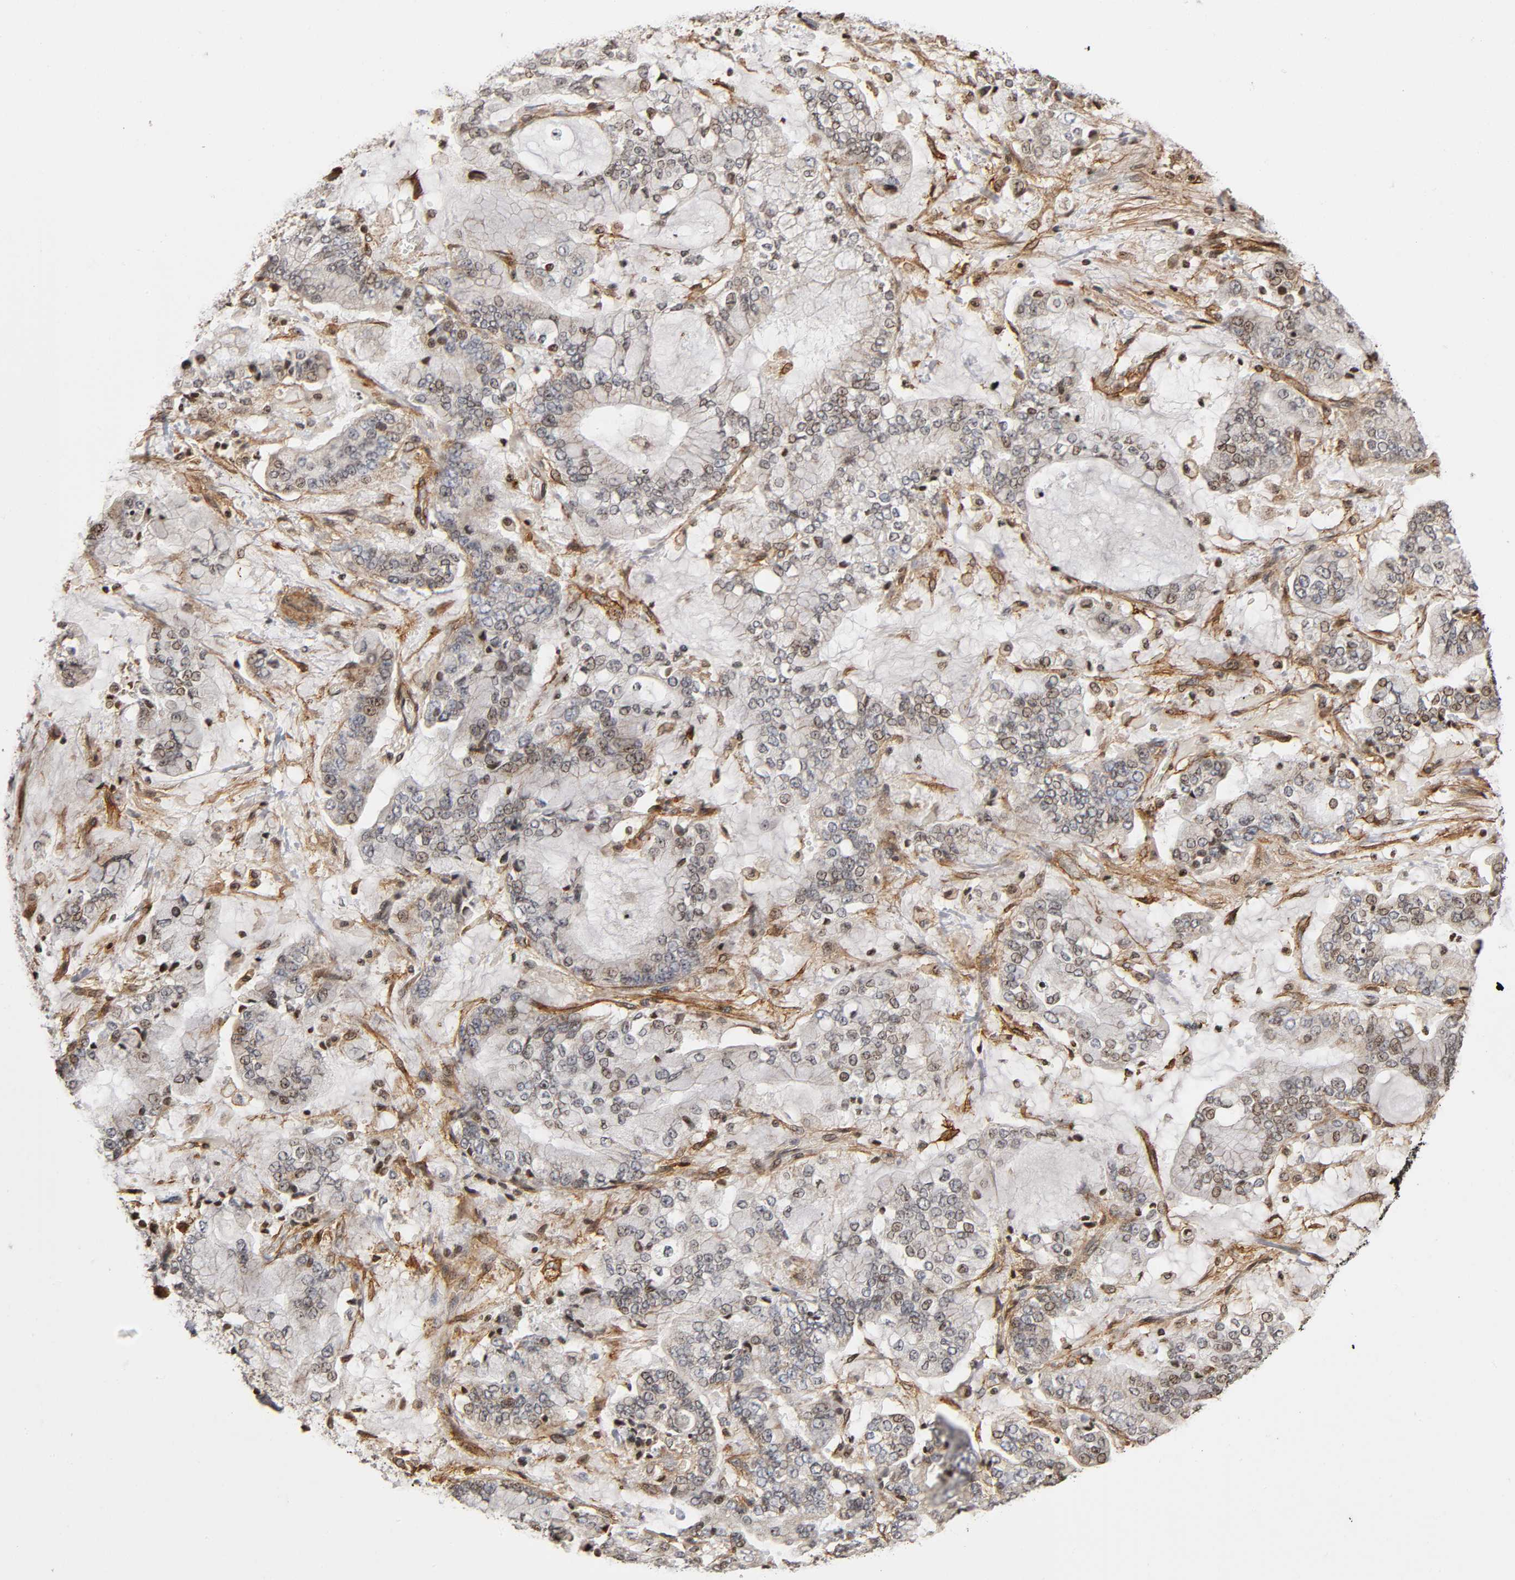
{"staining": {"intensity": "negative", "quantity": "none", "location": "none"}, "tissue": "stomach cancer", "cell_type": "Tumor cells", "image_type": "cancer", "snomed": [{"axis": "morphology", "description": "Normal tissue, NOS"}, {"axis": "morphology", "description": "Adenocarcinoma, NOS"}, {"axis": "topography", "description": "Stomach, upper"}, {"axis": "topography", "description": "Stomach"}], "caption": "The immunohistochemistry (IHC) photomicrograph has no significant staining in tumor cells of adenocarcinoma (stomach) tissue.", "gene": "ITGAV", "patient": {"sex": "male", "age": 76}}